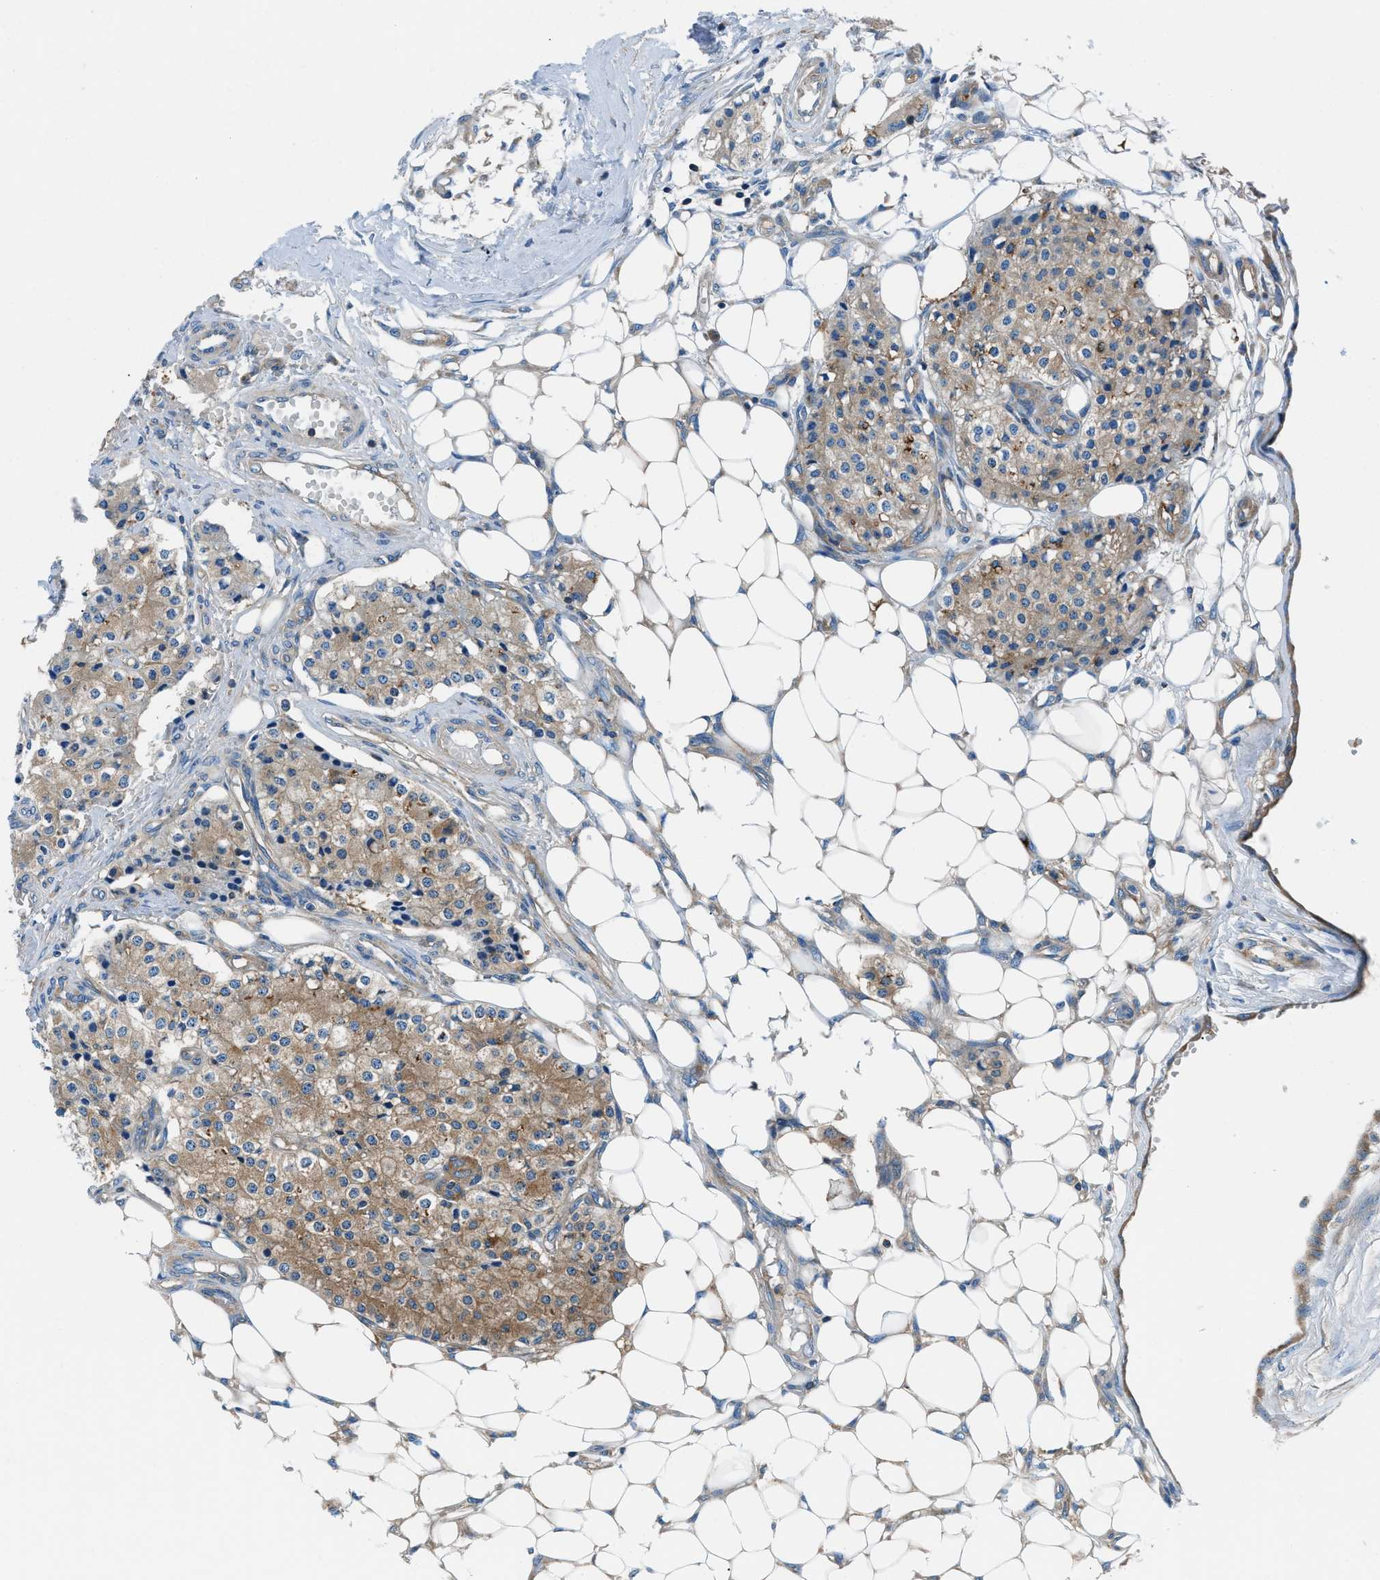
{"staining": {"intensity": "moderate", "quantity": ">75%", "location": "cytoplasmic/membranous"}, "tissue": "carcinoid", "cell_type": "Tumor cells", "image_type": "cancer", "snomed": [{"axis": "morphology", "description": "Carcinoid, malignant, NOS"}, {"axis": "topography", "description": "Colon"}], "caption": "About >75% of tumor cells in carcinoid demonstrate moderate cytoplasmic/membranous protein staining as visualized by brown immunohistochemical staining.", "gene": "SARS1", "patient": {"sex": "female", "age": 52}}